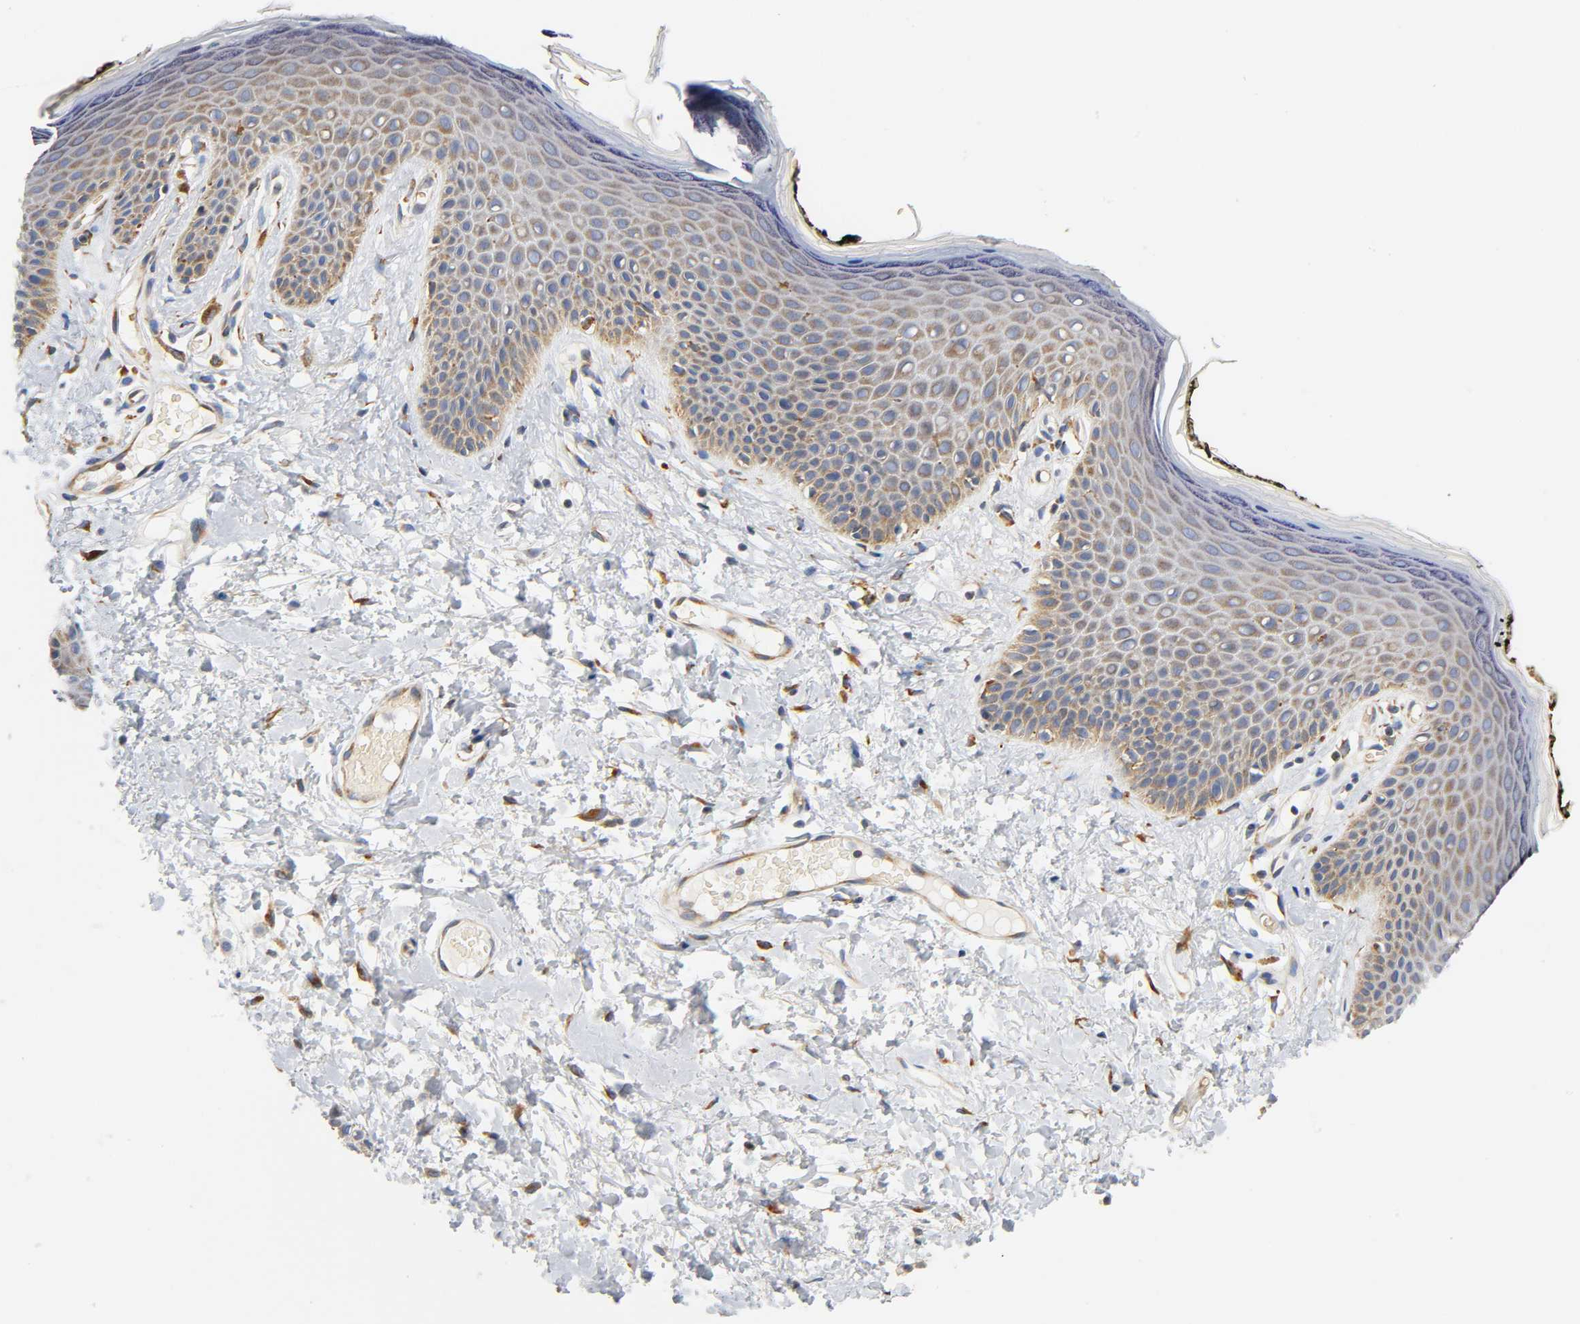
{"staining": {"intensity": "moderate", "quantity": ">75%", "location": "cytoplasmic/membranous"}, "tissue": "skin", "cell_type": "Epidermal cells", "image_type": "normal", "snomed": [{"axis": "morphology", "description": "Normal tissue, NOS"}, {"axis": "morphology", "description": "Inflammation, NOS"}, {"axis": "topography", "description": "Vulva"}], "caption": "Protein staining of unremarkable skin displays moderate cytoplasmic/membranous staining in approximately >75% of epidermal cells. (IHC, brightfield microscopy, high magnification).", "gene": "UCKL1", "patient": {"sex": "female", "age": 84}}